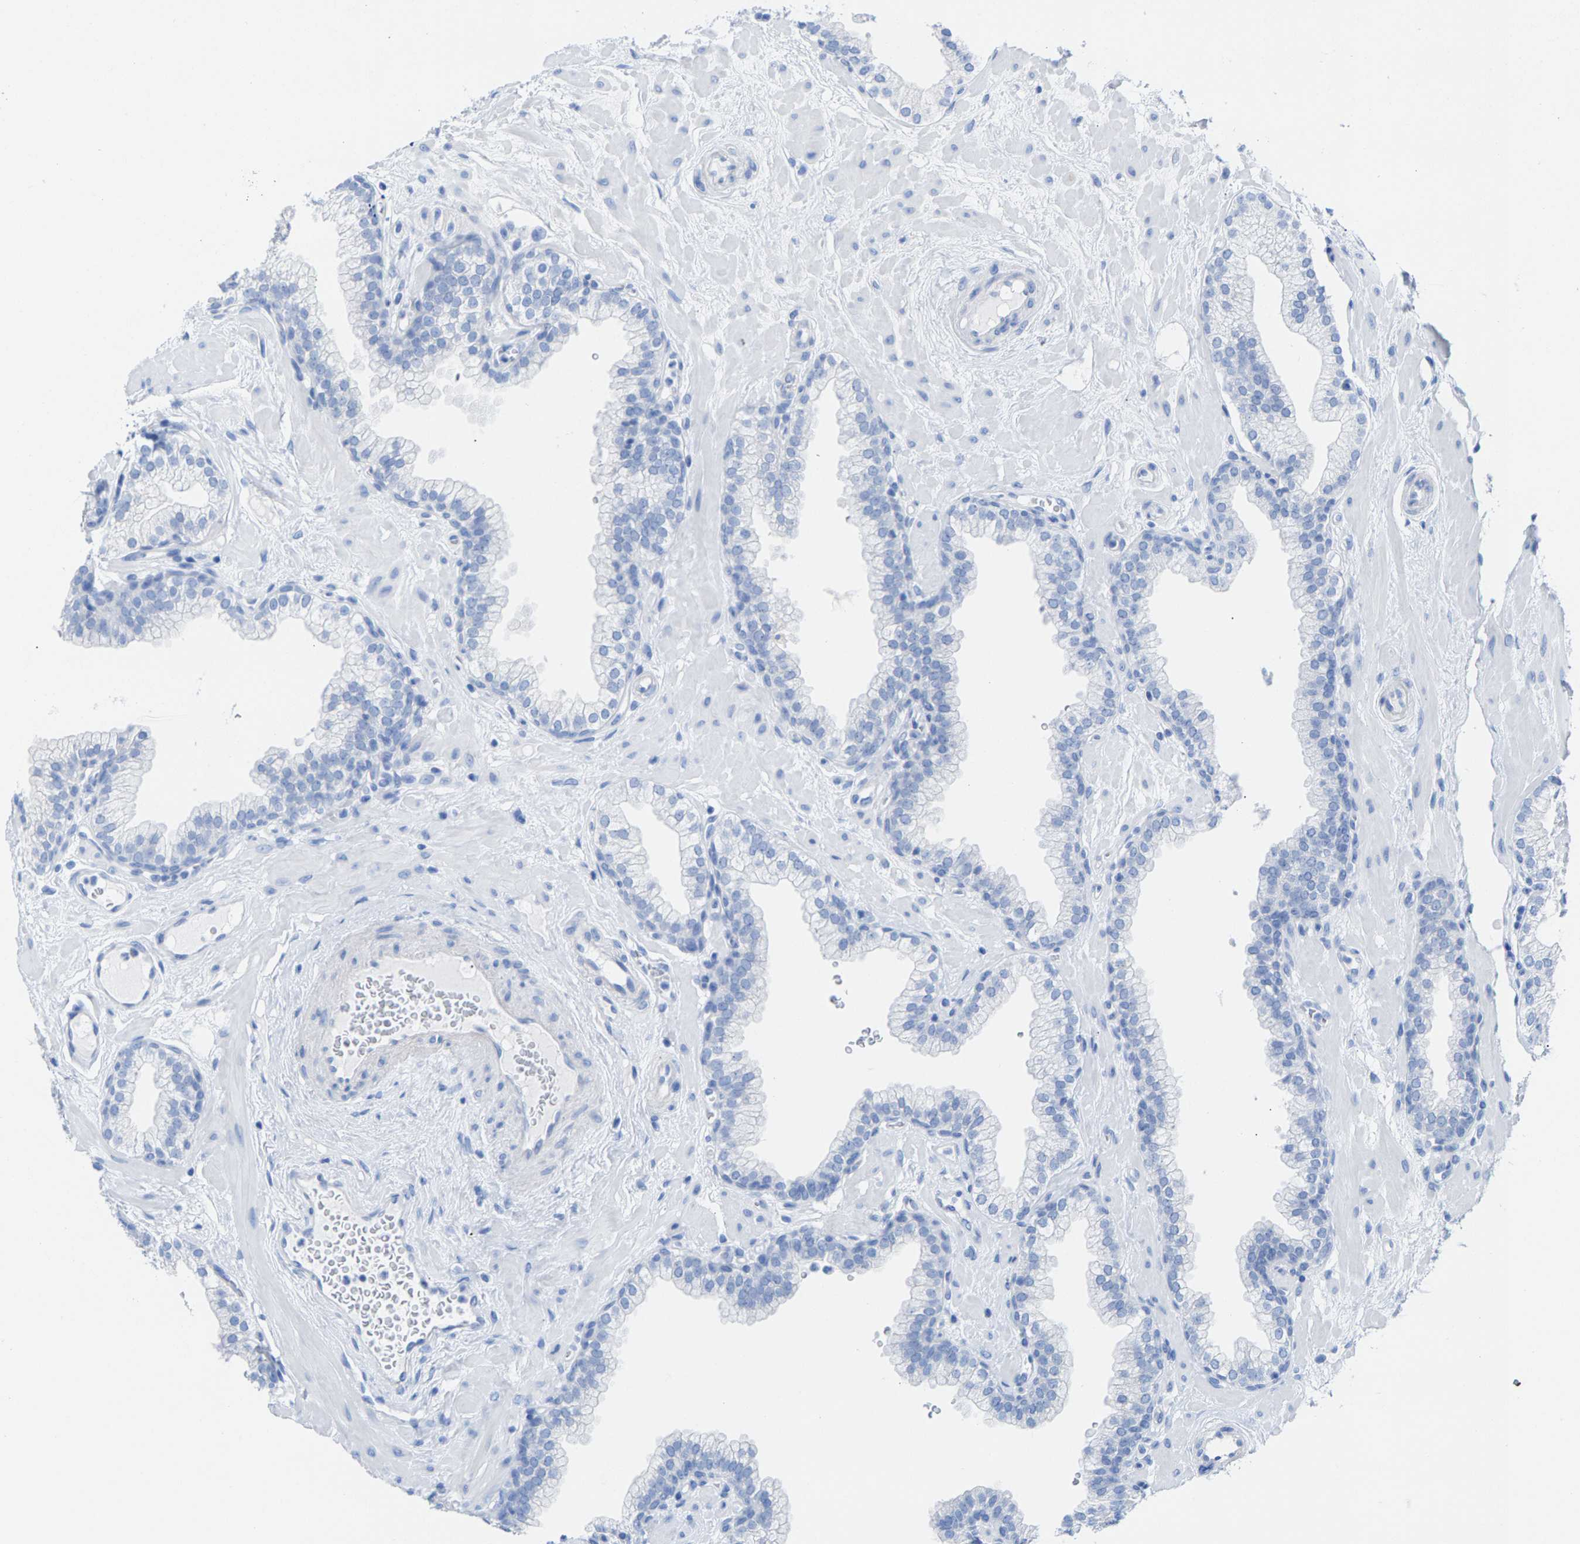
{"staining": {"intensity": "negative", "quantity": "none", "location": "none"}, "tissue": "prostate", "cell_type": "Glandular cells", "image_type": "normal", "snomed": [{"axis": "morphology", "description": "Normal tissue, NOS"}, {"axis": "morphology", "description": "Urothelial carcinoma, Low grade"}, {"axis": "topography", "description": "Urinary bladder"}, {"axis": "topography", "description": "Prostate"}], "caption": "High power microscopy micrograph of an immunohistochemistry histopathology image of benign prostate, revealing no significant expression in glandular cells.", "gene": "CPA1", "patient": {"sex": "male", "age": 60}}